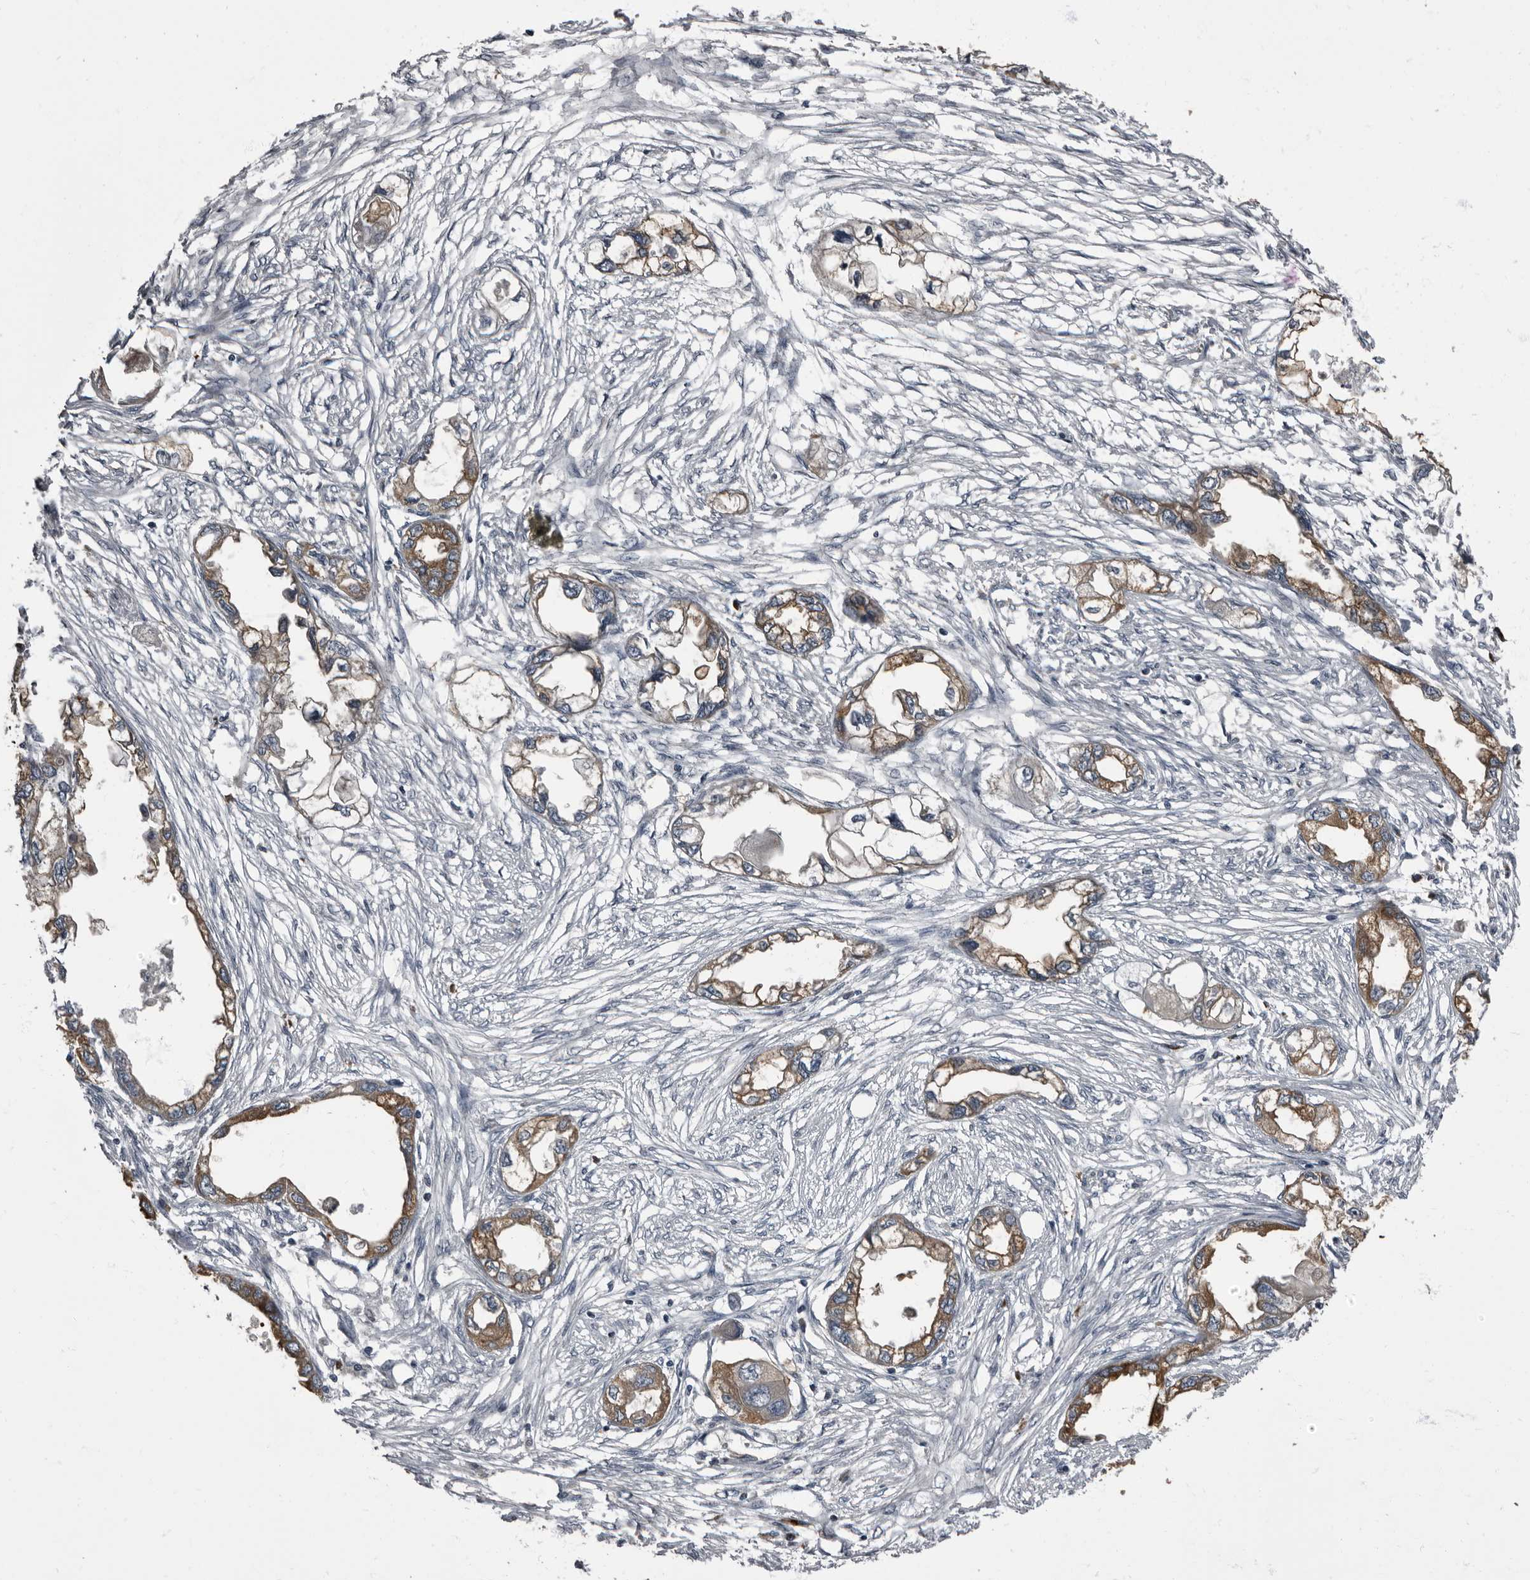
{"staining": {"intensity": "moderate", "quantity": ">75%", "location": "cytoplasmic/membranous"}, "tissue": "endometrial cancer", "cell_type": "Tumor cells", "image_type": "cancer", "snomed": [{"axis": "morphology", "description": "Adenocarcinoma, NOS"}, {"axis": "morphology", "description": "Adenocarcinoma, metastatic, NOS"}, {"axis": "topography", "description": "Adipose tissue"}, {"axis": "topography", "description": "Endometrium"}], "caption": "Tumor cells display medium levels of moderate cytoplasmic/membranous expression in approximately >75% of cells in human metastatic adenocarcinoma (endometrial).", "gene": "TPD52L1", "patient": {"sex": "female", "age": 67}}